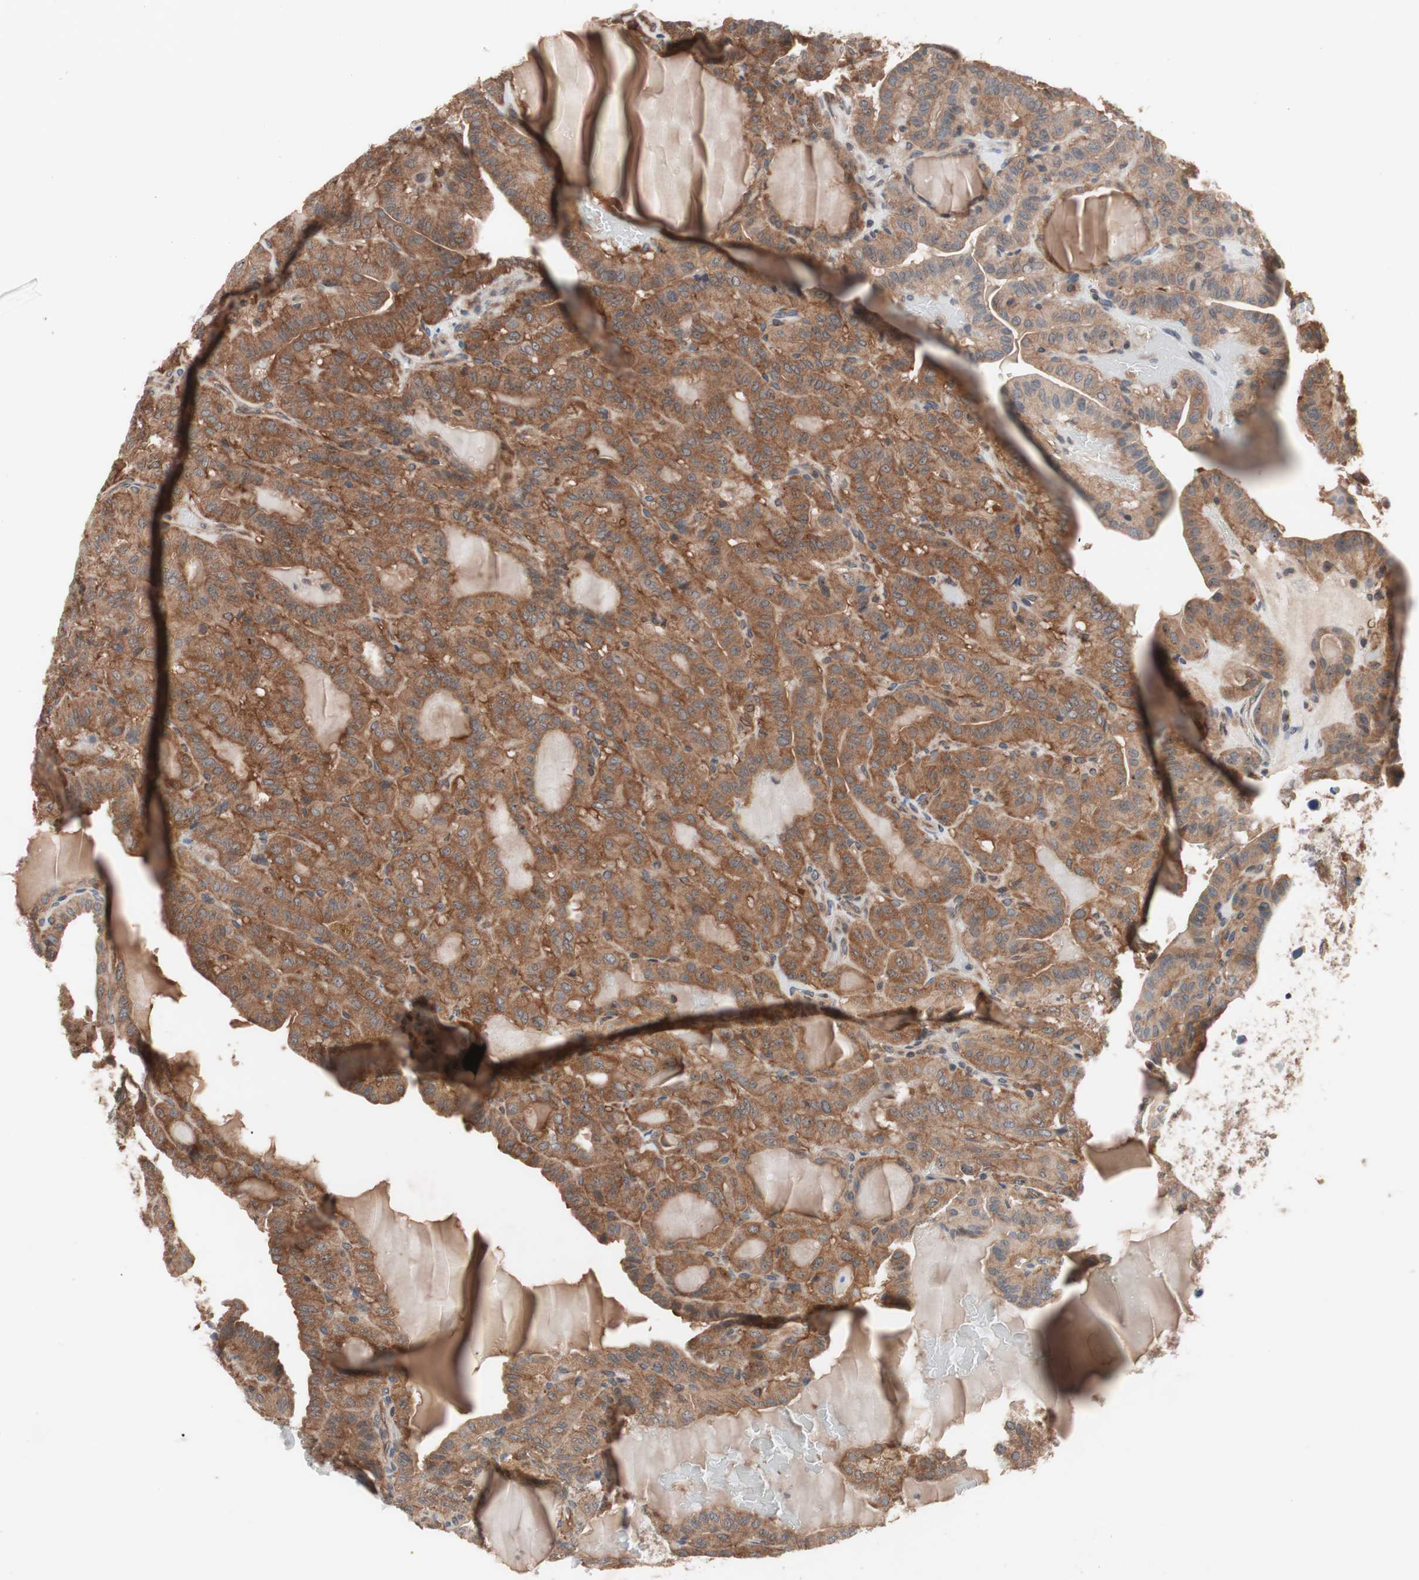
{"staining": {"intensity": "moderate", "quantity": ">75%", "location": "cytoplasmic/membranous"}, "tissue": "thyroid cancer", "cell_type": "Tumor cells", "image_type": "cancer", "snomed": [{"axis": "morphology", "description": "Papillary adenocarcinoma, NOS"}, {"axis": "topography", "description": "Thyroid gland"}], "caption": "A high-resolution image shows IHC staining of thyroid papillary adenocarcinoma, which shows moderate cytoplasmic/membranous expression in about >75% of tumor cells. The staining was performed using DAB (3,3'-diaminobenzidine) to visualize the protein expression in brown, while the nuclei were stained in blue with hematoxylin (Magnification: 20x).", "gene": "IRS1", "patient": {"sex": "male", "age": 77}}